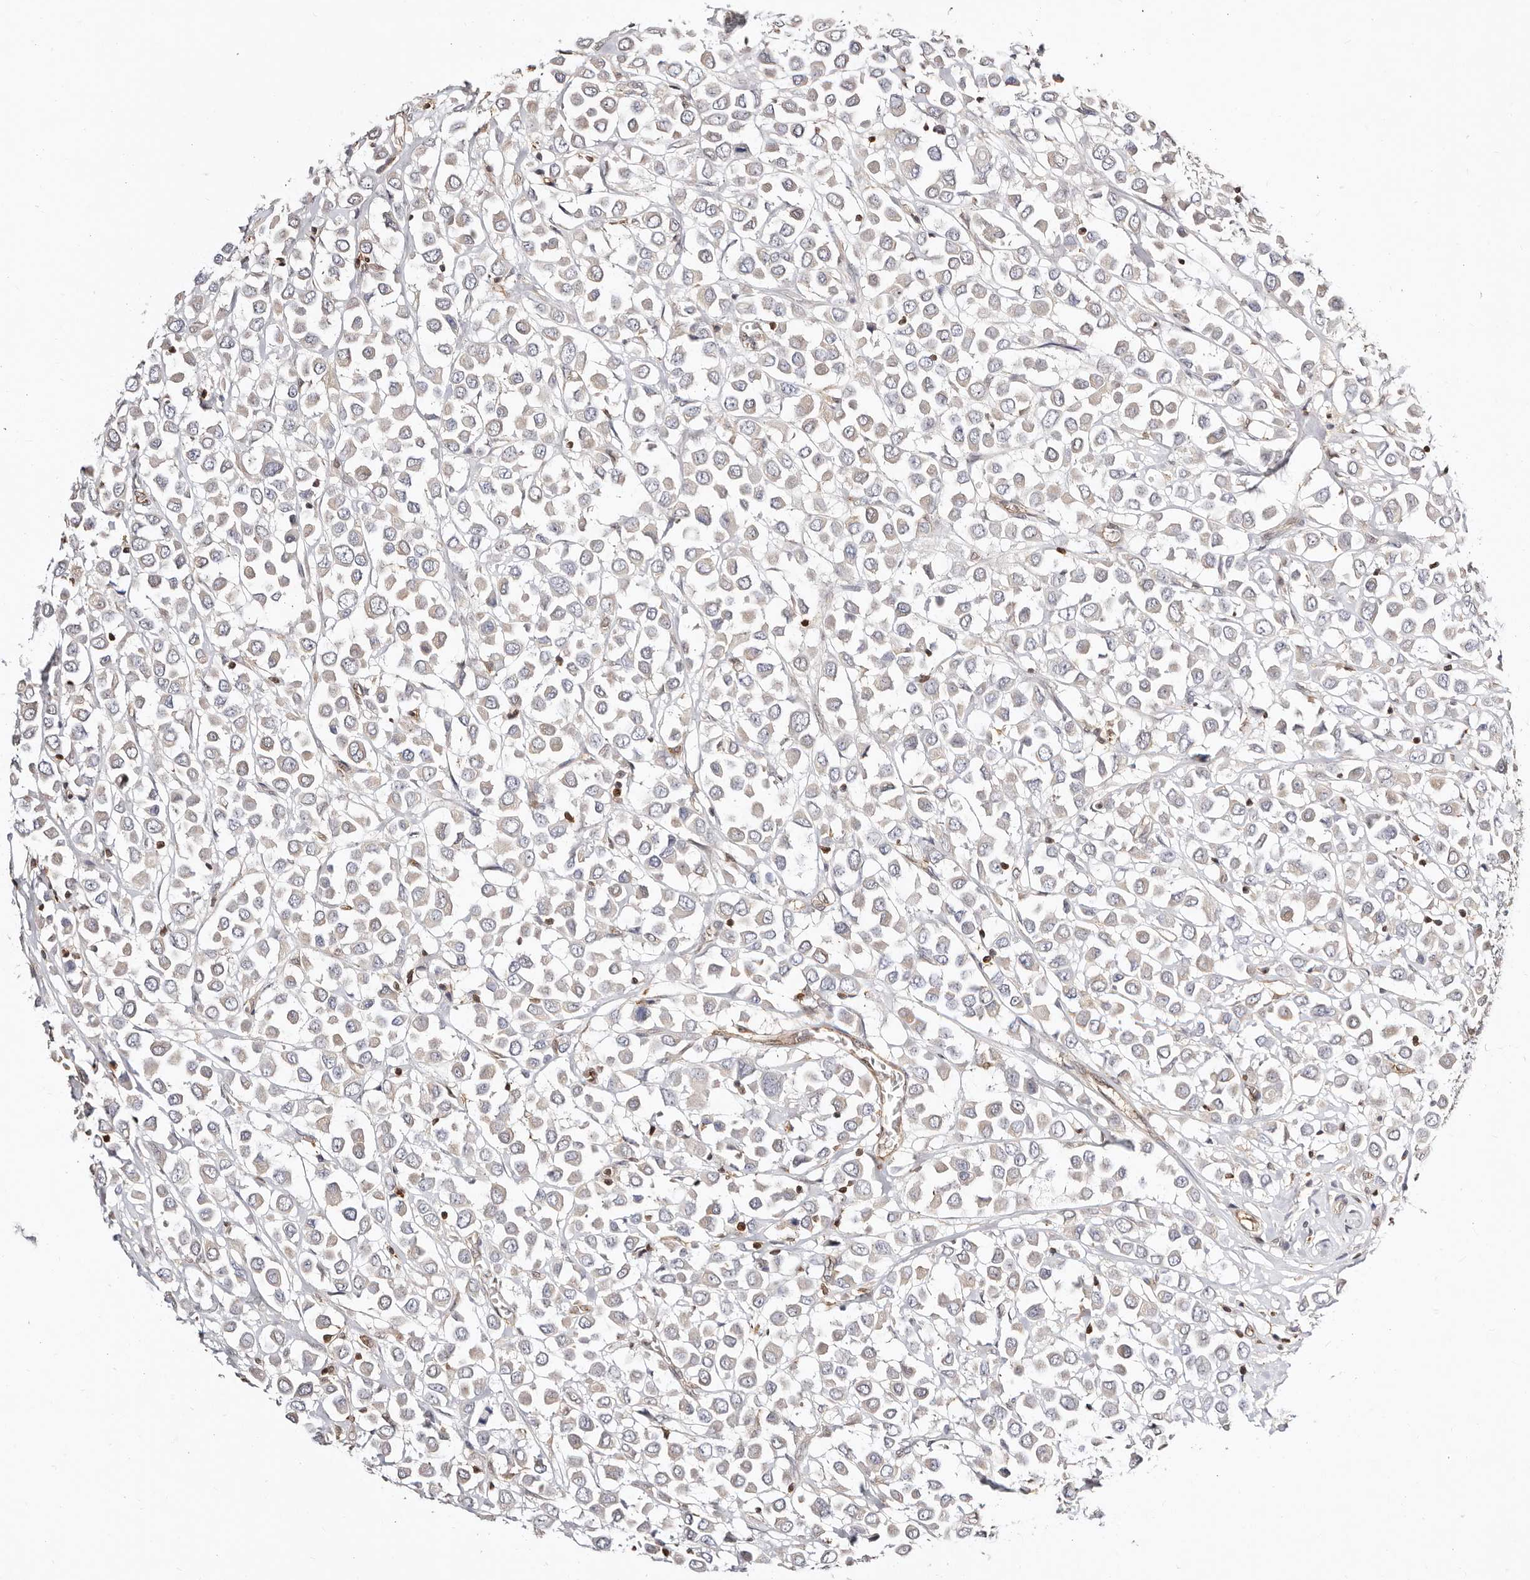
{"staining": {"intensity": "negative", "quantity": "none", "location": "none"}, "tissue": "breast cancer", "cell_type": "Tumor cells", "image_type": "cancer", "snomed": [{"axis": "morphology", "description": "Duct carcinoma"}, {"axis": "topography", "description": "Breast"}], "caption": "DAB immunohistochemical staining of human breast cancer (invasive ductal carcinoma) displays no significant expression in tumor cells.", "gene": "STAT5A", "patient": {"sex": "female", "age": 61}}